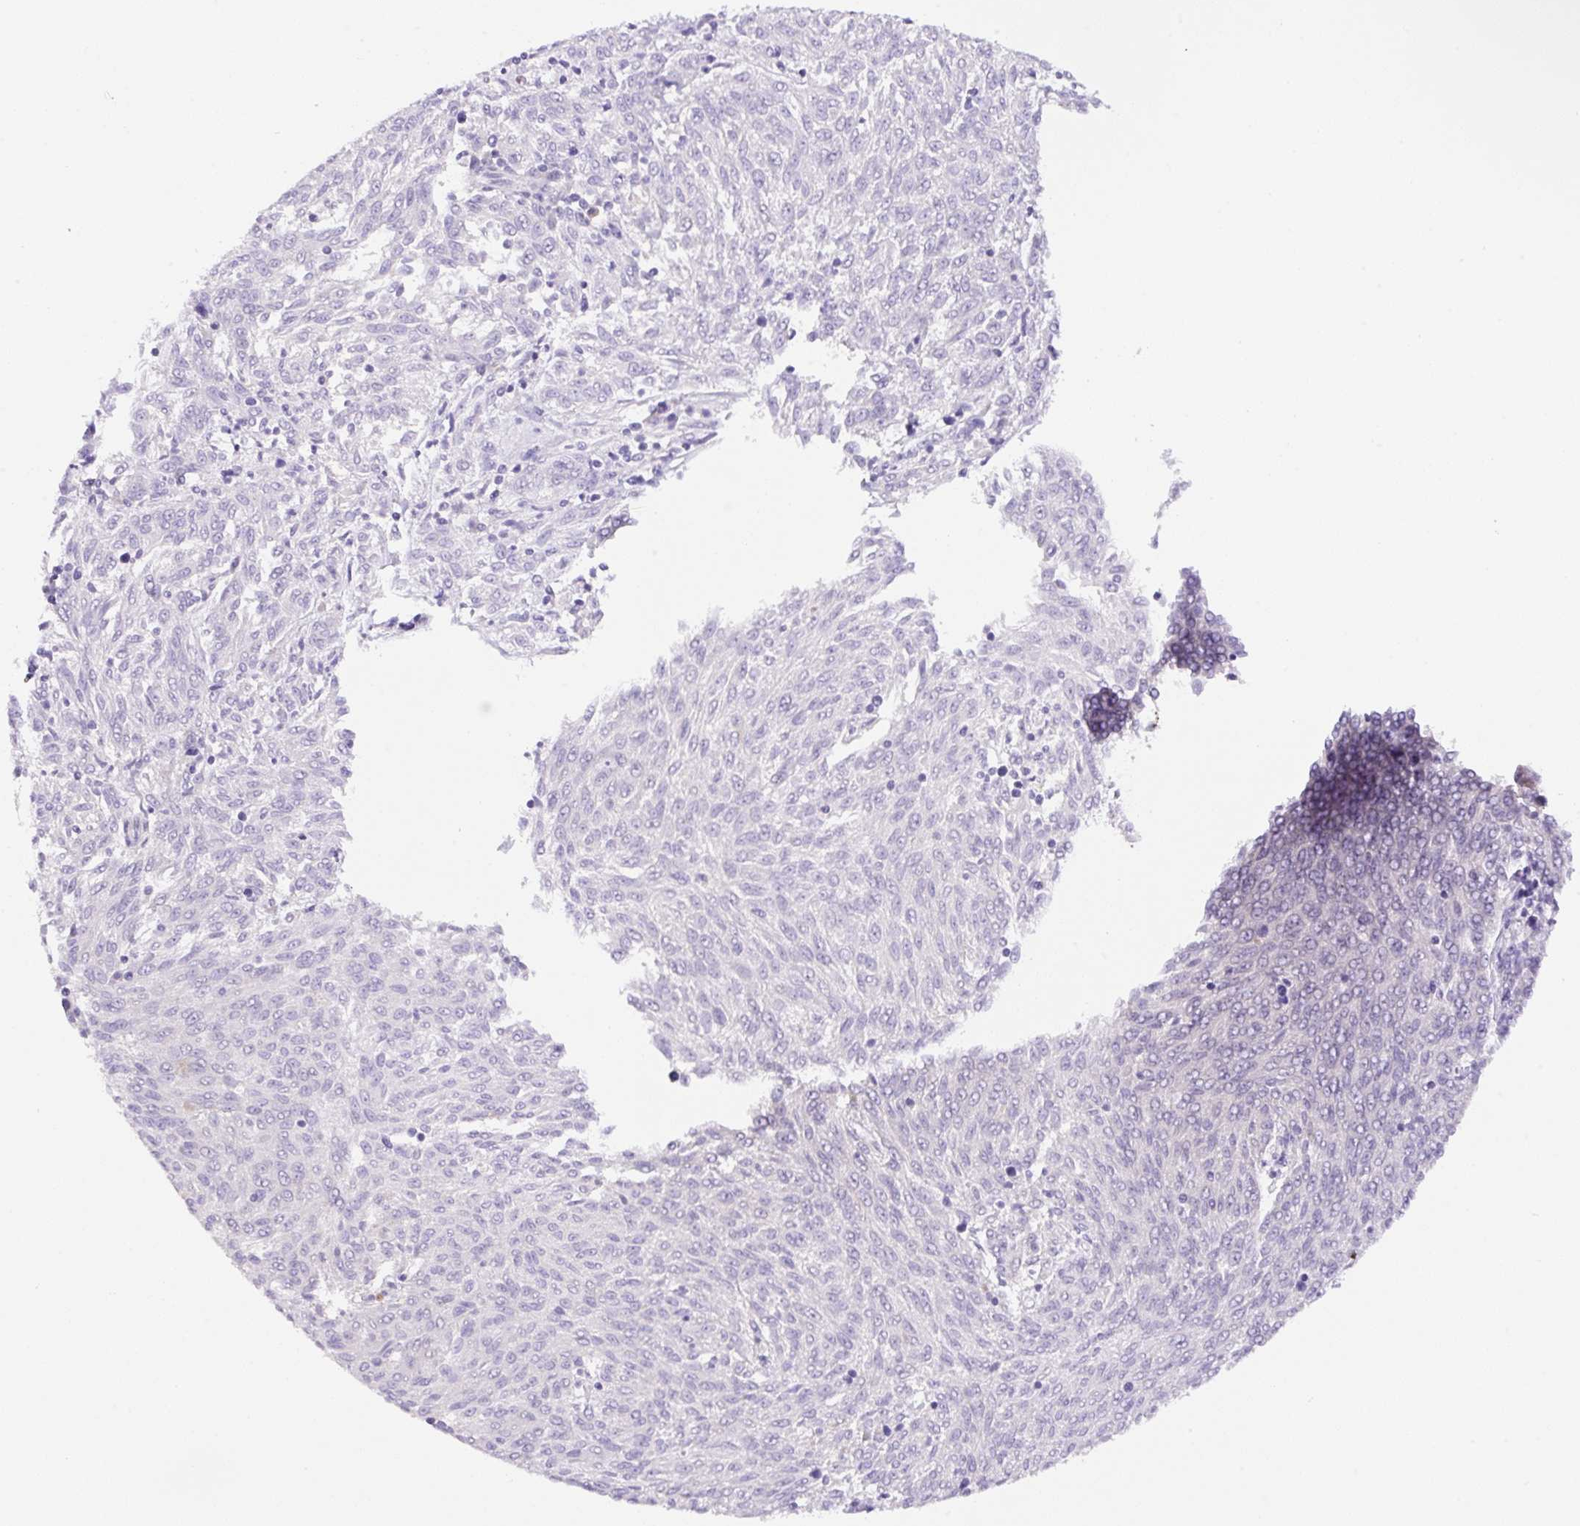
{"staining": {"intensity": "negative", "quantity": "none", "location": "none"}, "tissue": "melanoma", "cell_type": "Tumor cells", "image_type": "cancer", "snomed": [{"axis": "morphology", "description": "Malignant melanoma, NOS"}, {"axis": "topography", "description": "Skin"}], "caption": "Immunohistochemical staining of human malignant melanoma exhibits no significant expression in tumor cells.", "gene": "CAMK2B", "patient": {"sex": "female", "age": 72}}